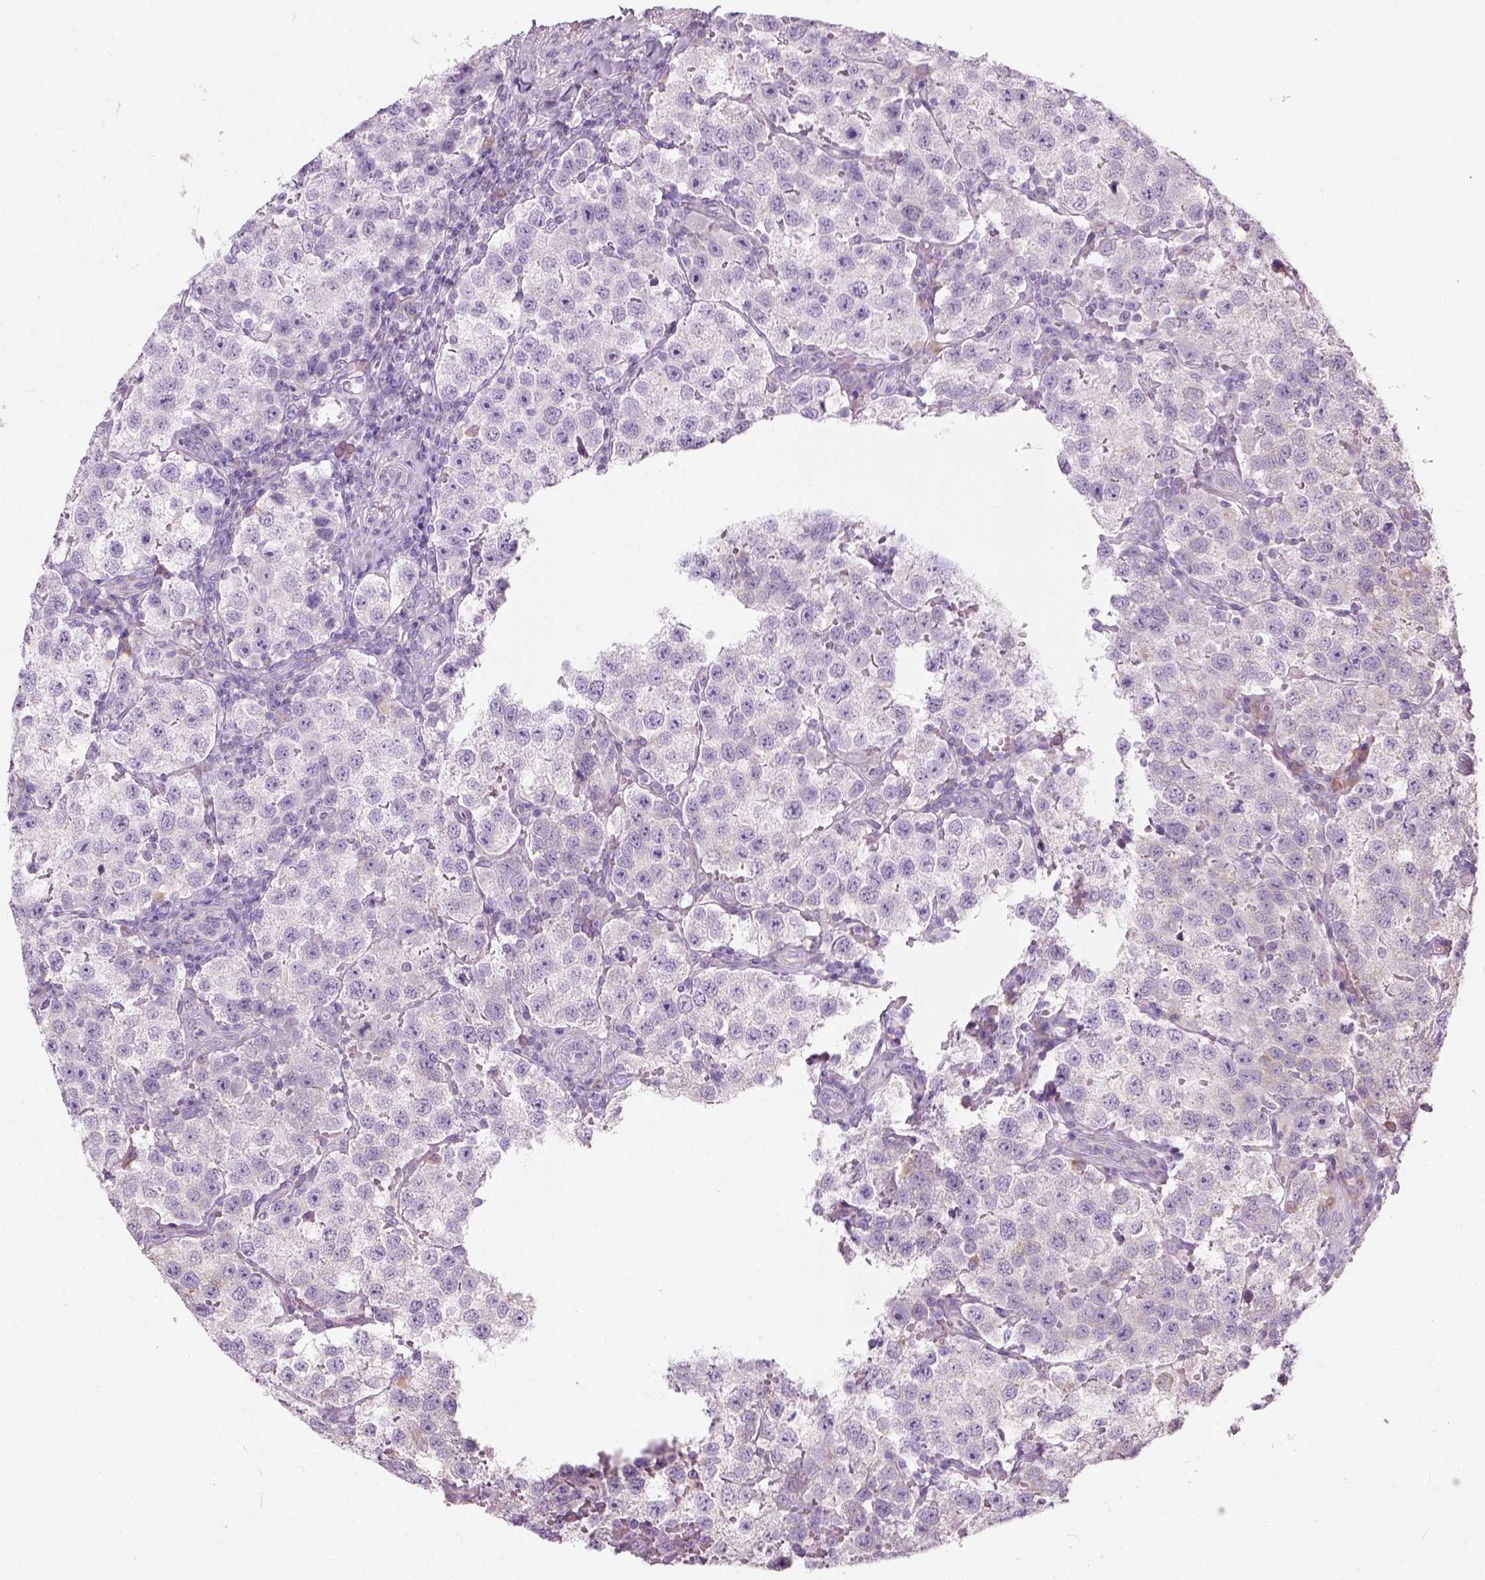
{"staining": {"intensity": "negative", "quantity": "none", "location": "none"}, "tissue": "testis cancer", "cell_type": "Tumor cells", "image_type": "cancer", "snomed": [{"axis": "morphology", "description": "Seminoma, NOS"}, {"axis": "topography", "description": "Testis"}], "caption": "IHC of testis cancer demonstrates no staining in tumor cells. (Brightfield microscopy of DAB immunohistochemistry at high magnification).", "gene": "TRIM72", "patient": {"sex": "male", "age": 37}}